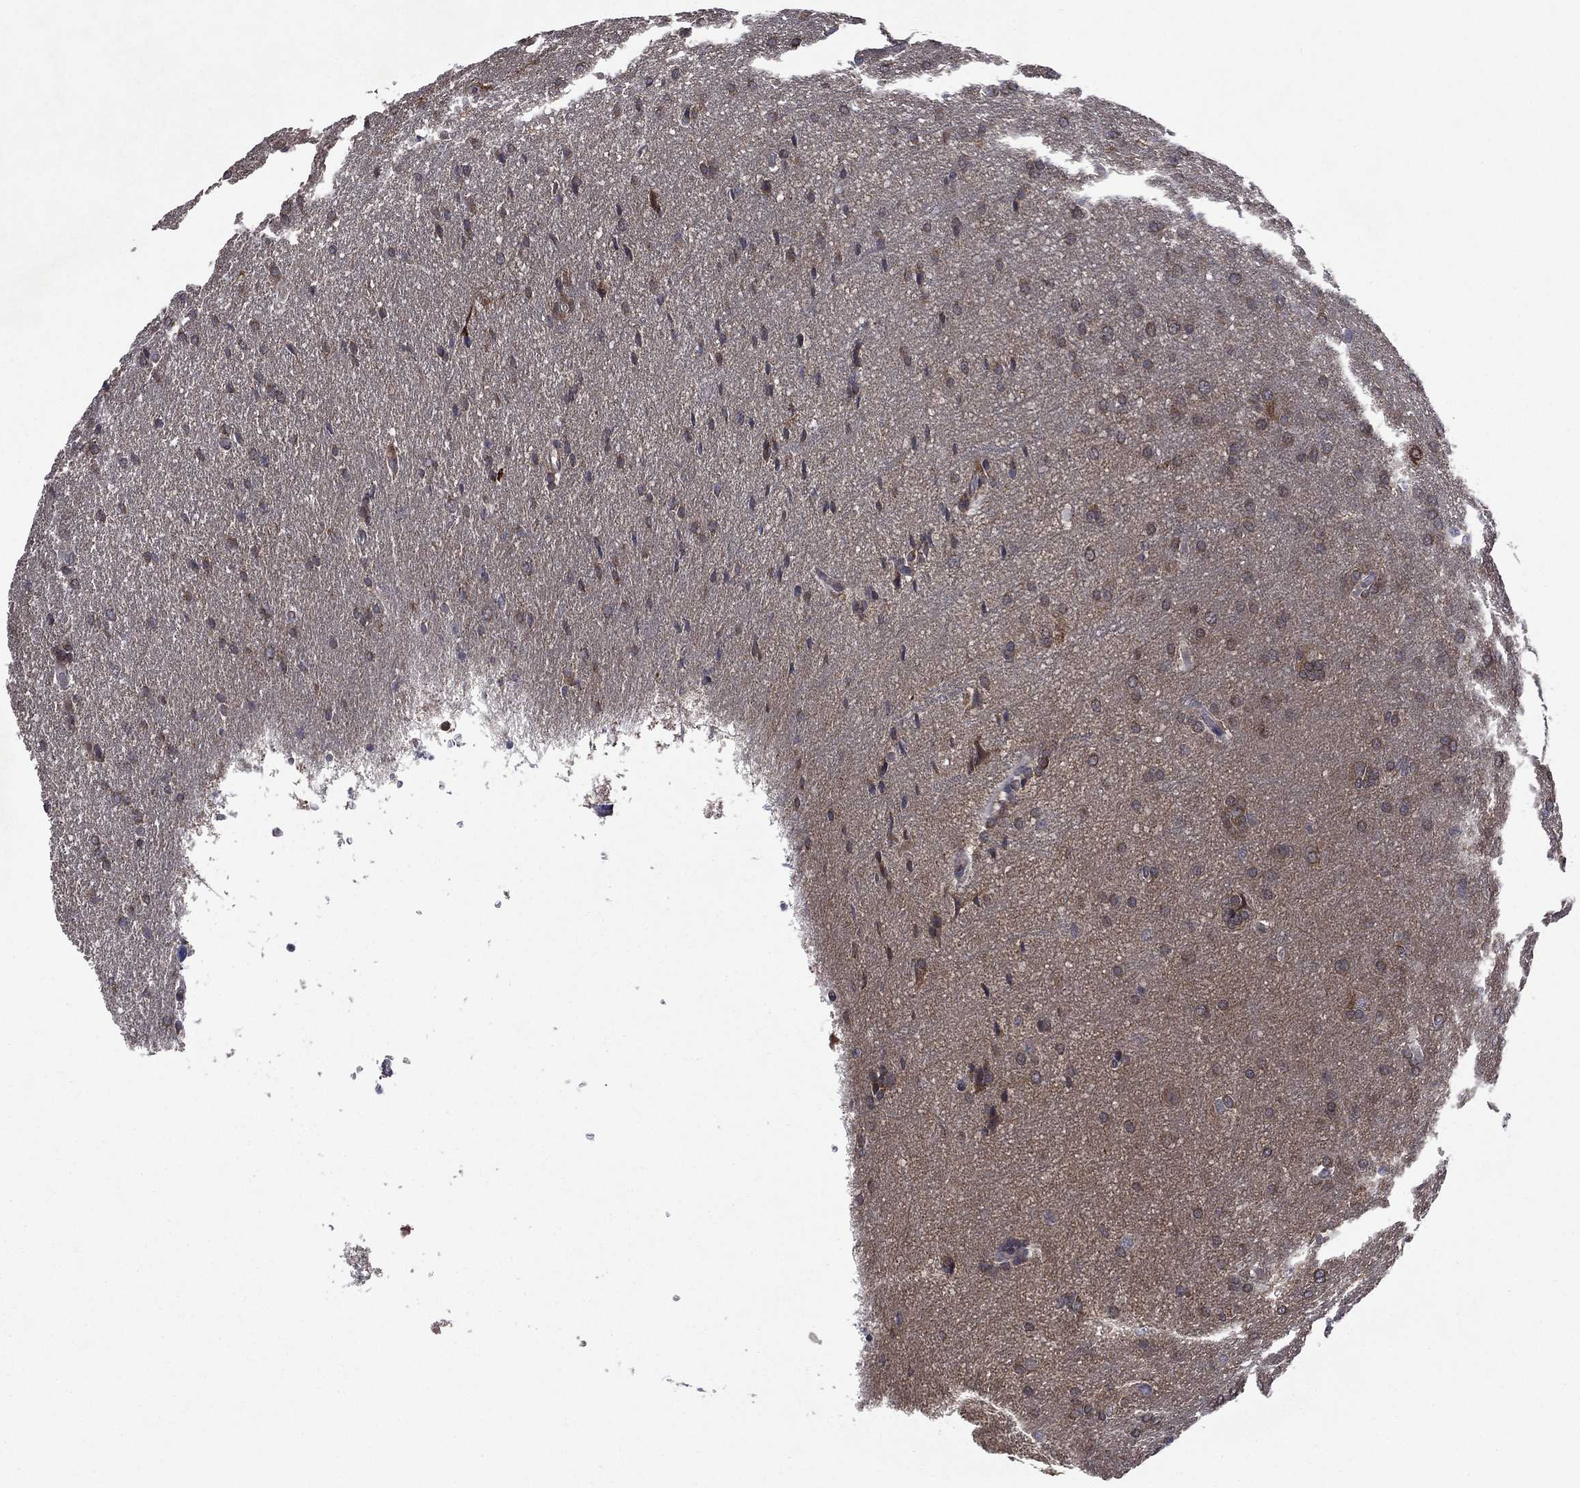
{"staining": {"intensity": "negative", "quantity": "none", "location": "none"}, "tissue": "glioma", "cell_type": "Tumor cells", "image_type": "cancer", "snomed": [{"axis": "morphology", "description": "Glioma, malignant, Low grade"}, {"axis": "topography", "description": "Brain"}], "caption": "Low-grade glioma (malignant) was stained to show a protein in brown. There is no significant staining in tumor cells.", "gene": "C2orf76", "patient": {"sex": "female", "age": 32}}